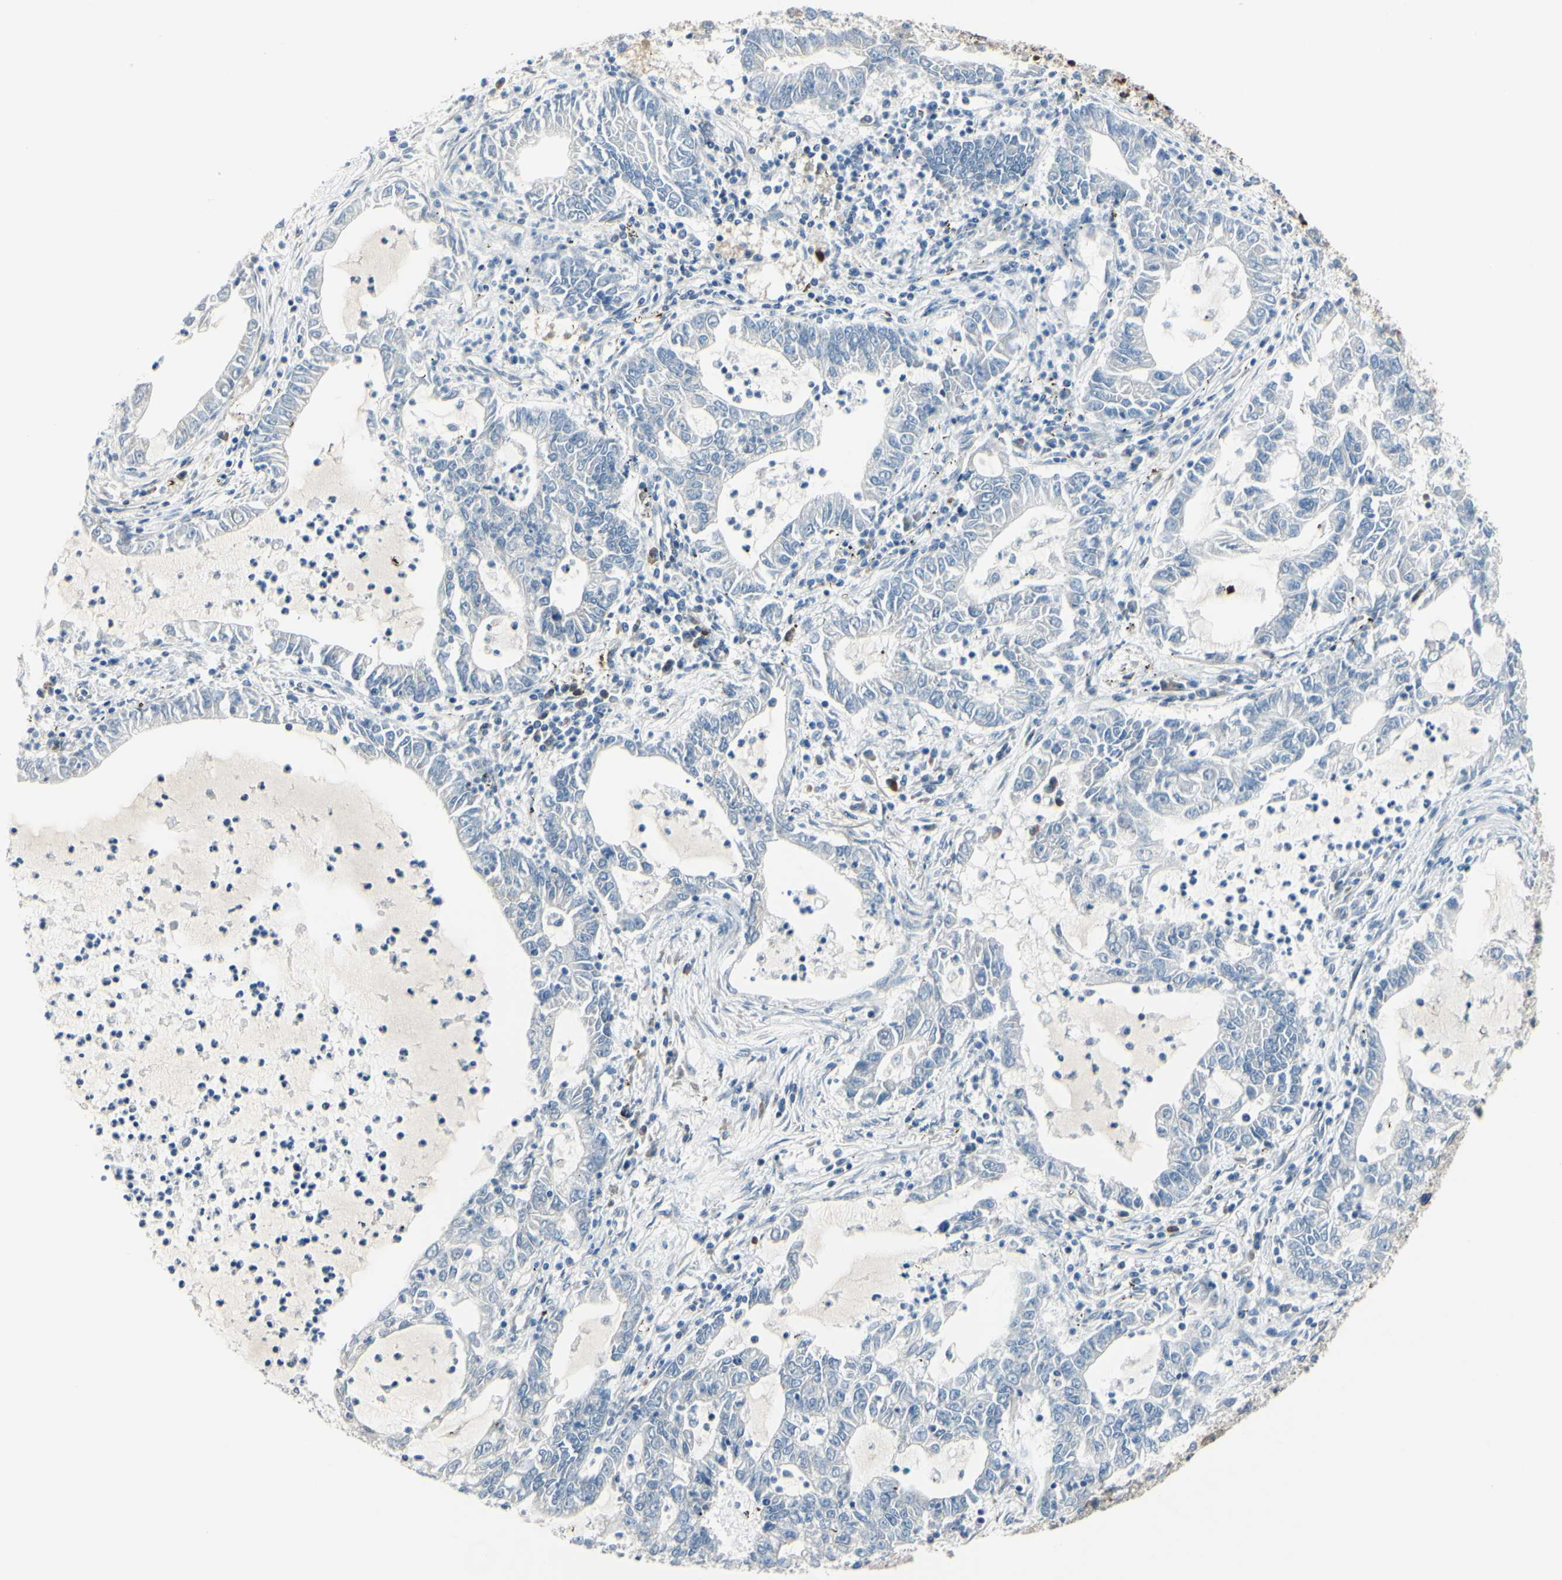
{"staining": {"intensity": "weak", "quantity": ">75%", "location": "cytoplasmic/membranous"}, "tissue": "lung cancer", "cell_type": "Tumor cells", "image_type": "cancer", "snomed": [{"axis": "morphology", "description": "Adenocarcinoma, NOS"}, {"axis": "topography", "description": "Lung"}], "caption": "Weak cytoplasmic/membranous protein staining is identified in approximately >75% of tumor cells in lung adenocarcinoma.", "gene": "SELENOS", "patient": {"sex": "female", "age": 51}}